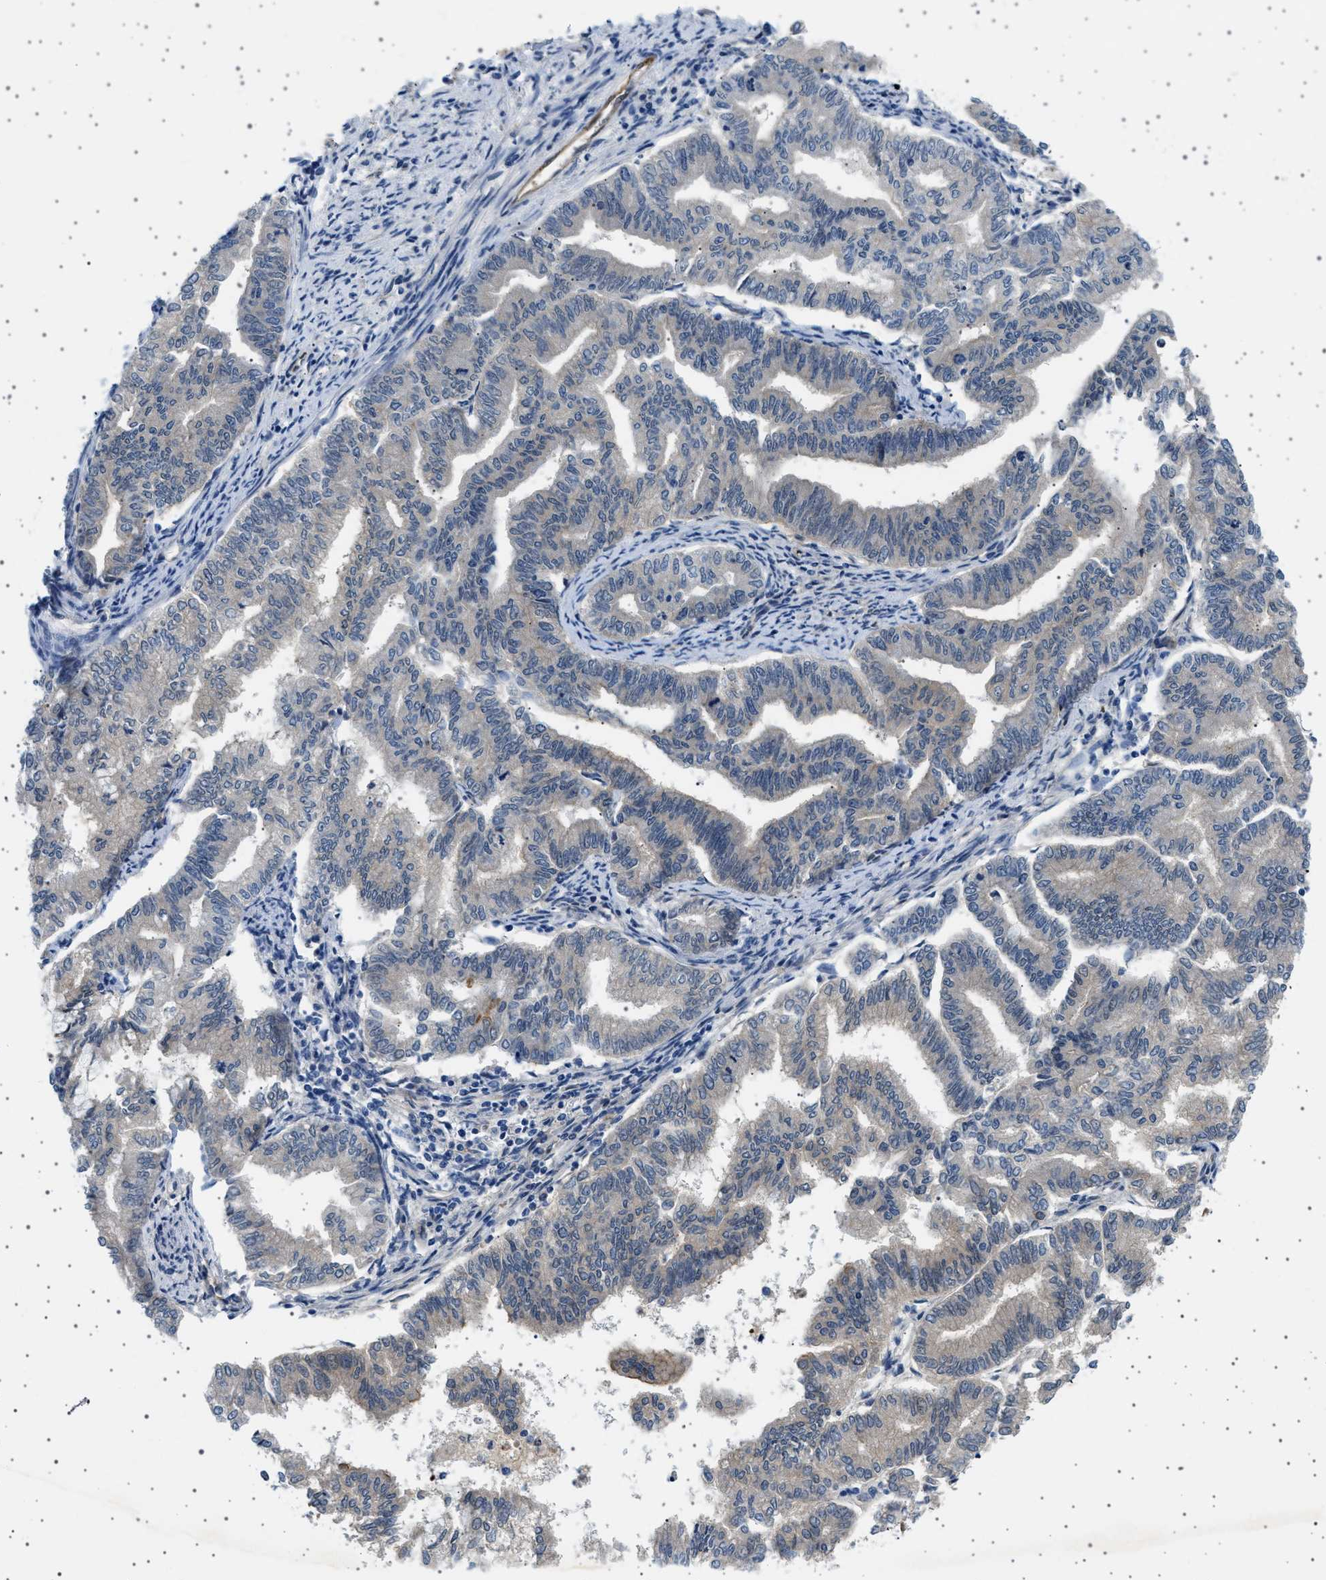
{"staining": {"intensity": "weak", "quantity": "<25%", "location": "cytoplasmic/membranous"}, "tissue": "endometrial cancer", "cell_type": "Tumor cells", "image_type": "cancer", "snomed": [{"axis": "morphology", "description": "Adenocarcinoma, NOS"}, {"axis": "topography", "description": "Endometrium"}], "caption": "High magnification brightfield microscopy of endometrial cancer (adenocarcinoma) stained with DAB (brown) and counterstained with hematoxylin (blue): tumor cells show no significant staining.", "gene": "PLPP6", "patient": {"sex": "female", "age": 79}}